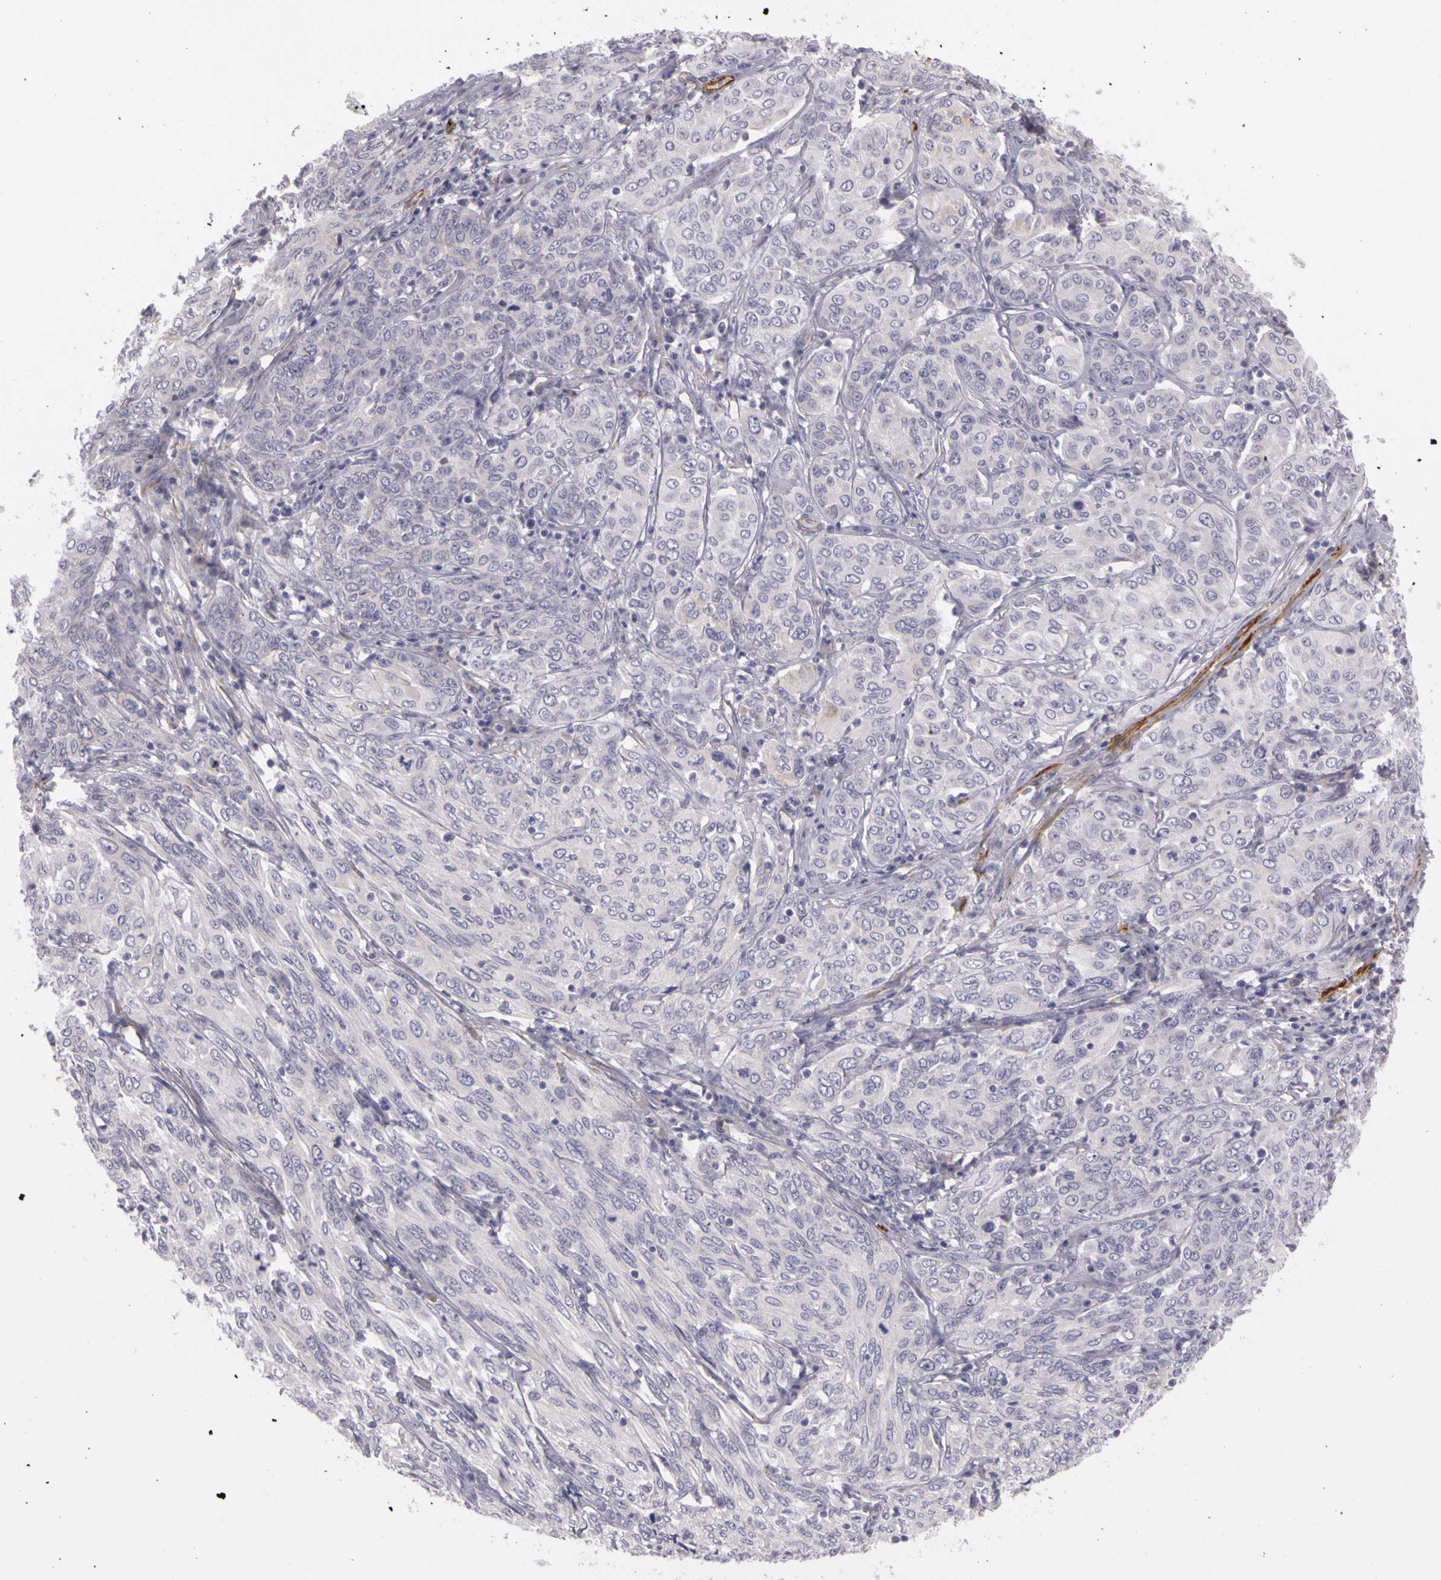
{"staining": {"intensity": "negative", "quantity": "none", "location": "none"}, "tissue": "cervical cancer", "cell_type": "Tumor cells", "image_type": "cancer", "snomed": [{"axis": "morphology", "description": "Squamous cell carcinoma, NOS"}, {"axis": "topography", "description": "Cervix"}], "caption": "Immunohistochemistry (IHC) micrograph of neoplastic tissue: cervical cancer (squamous cell carcinoma) stained with DAB shows no significant protein expression in tumor cells.", "gene": "CNTN2", "patient": {"sex": "female", "age": 38}}